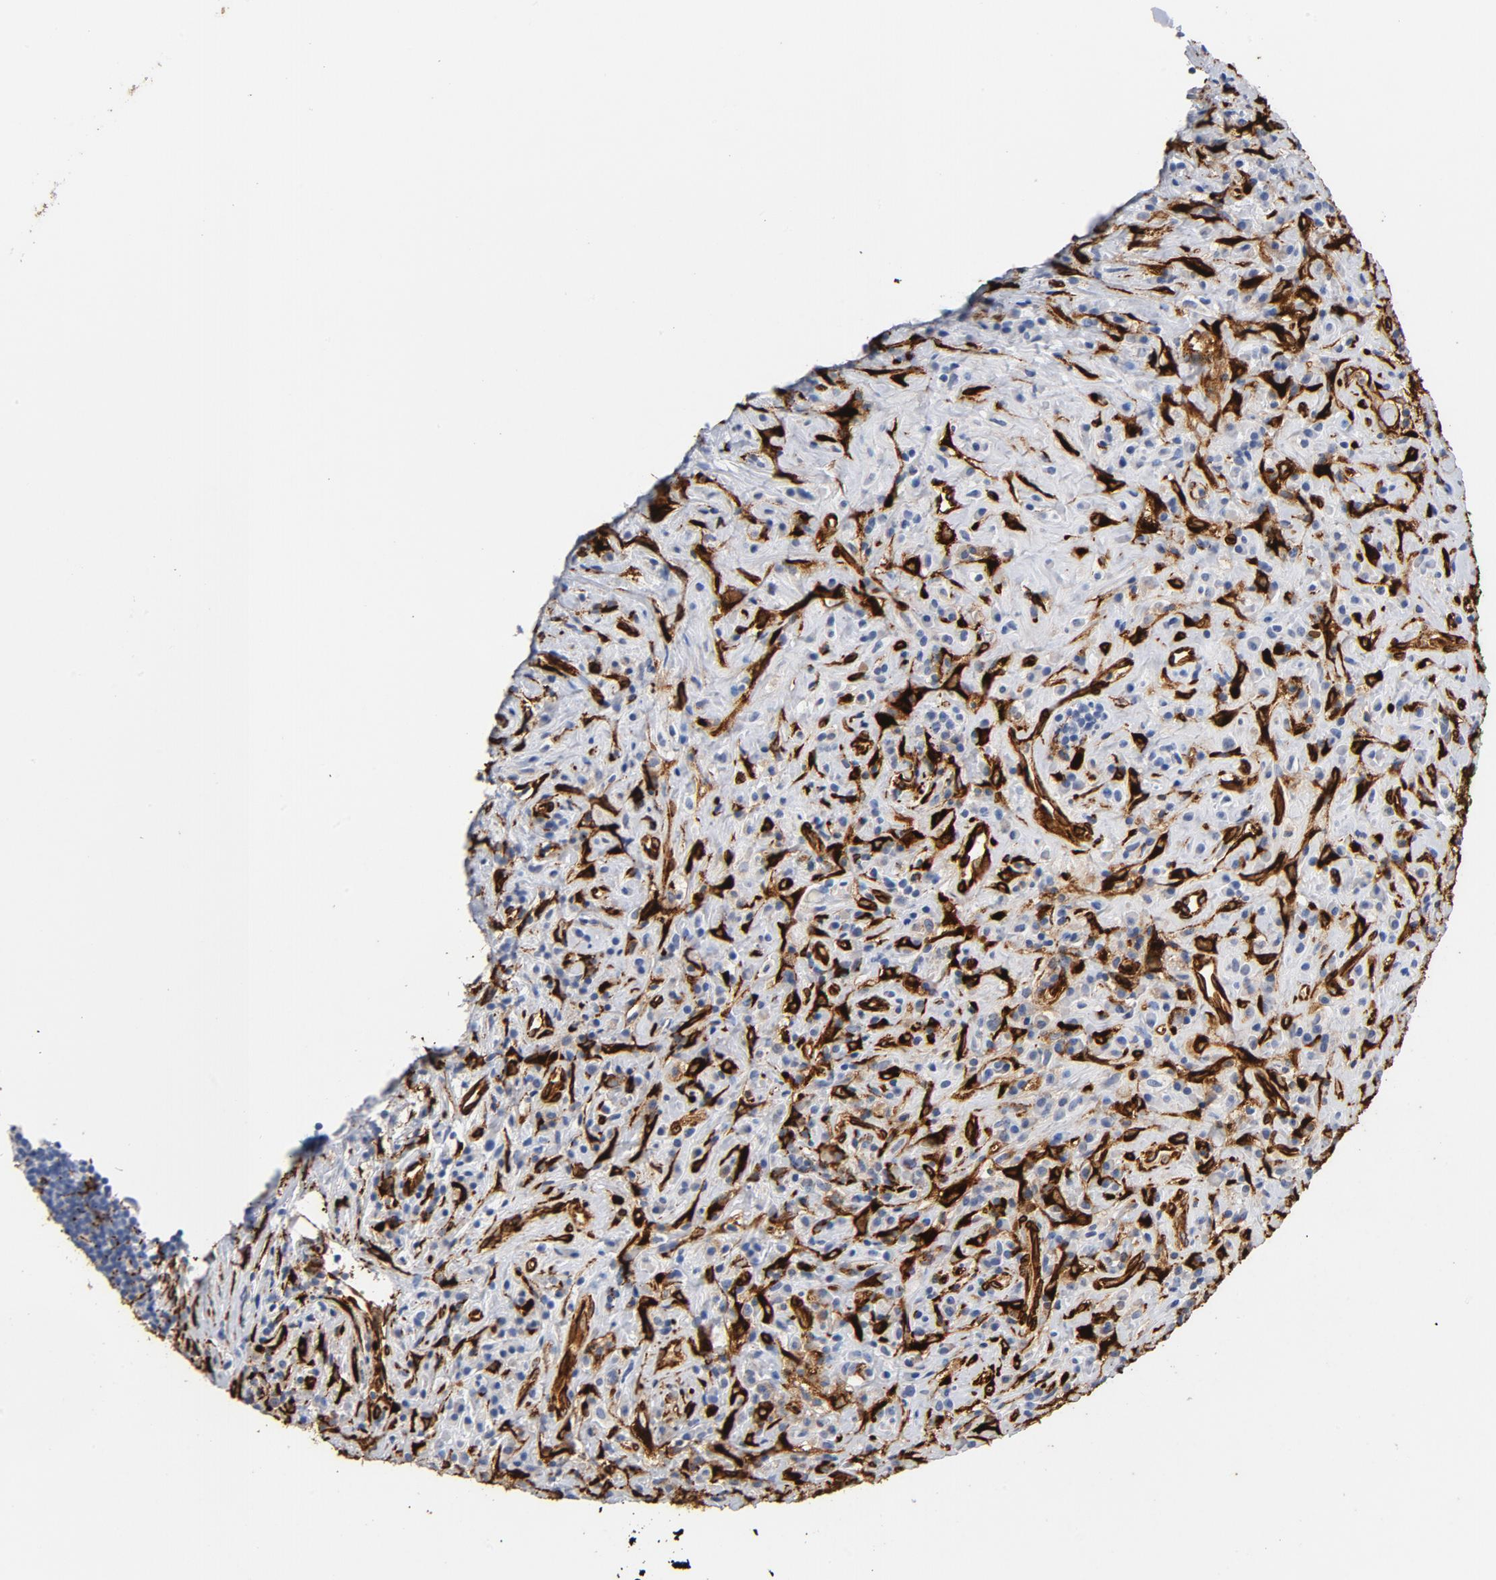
{"staining": {"intensity": "negative", "quantity": "none", "location": "none"}, "tissue": "lymphoma", "cell_type": "Tumor cells", "image_type": "cancer", "snomed": [{"axis": "morphology", "description": "Hodgkin's disease, NOS"}, {"axis": "topography", "description": "Lymph node"}], "caption": "Immunohistochemical staining of human lymphoma demonstrates no significant expression in tumor cells.", "gene": "SERPINH1", "patient": {"sex": "female", "age": 25}}